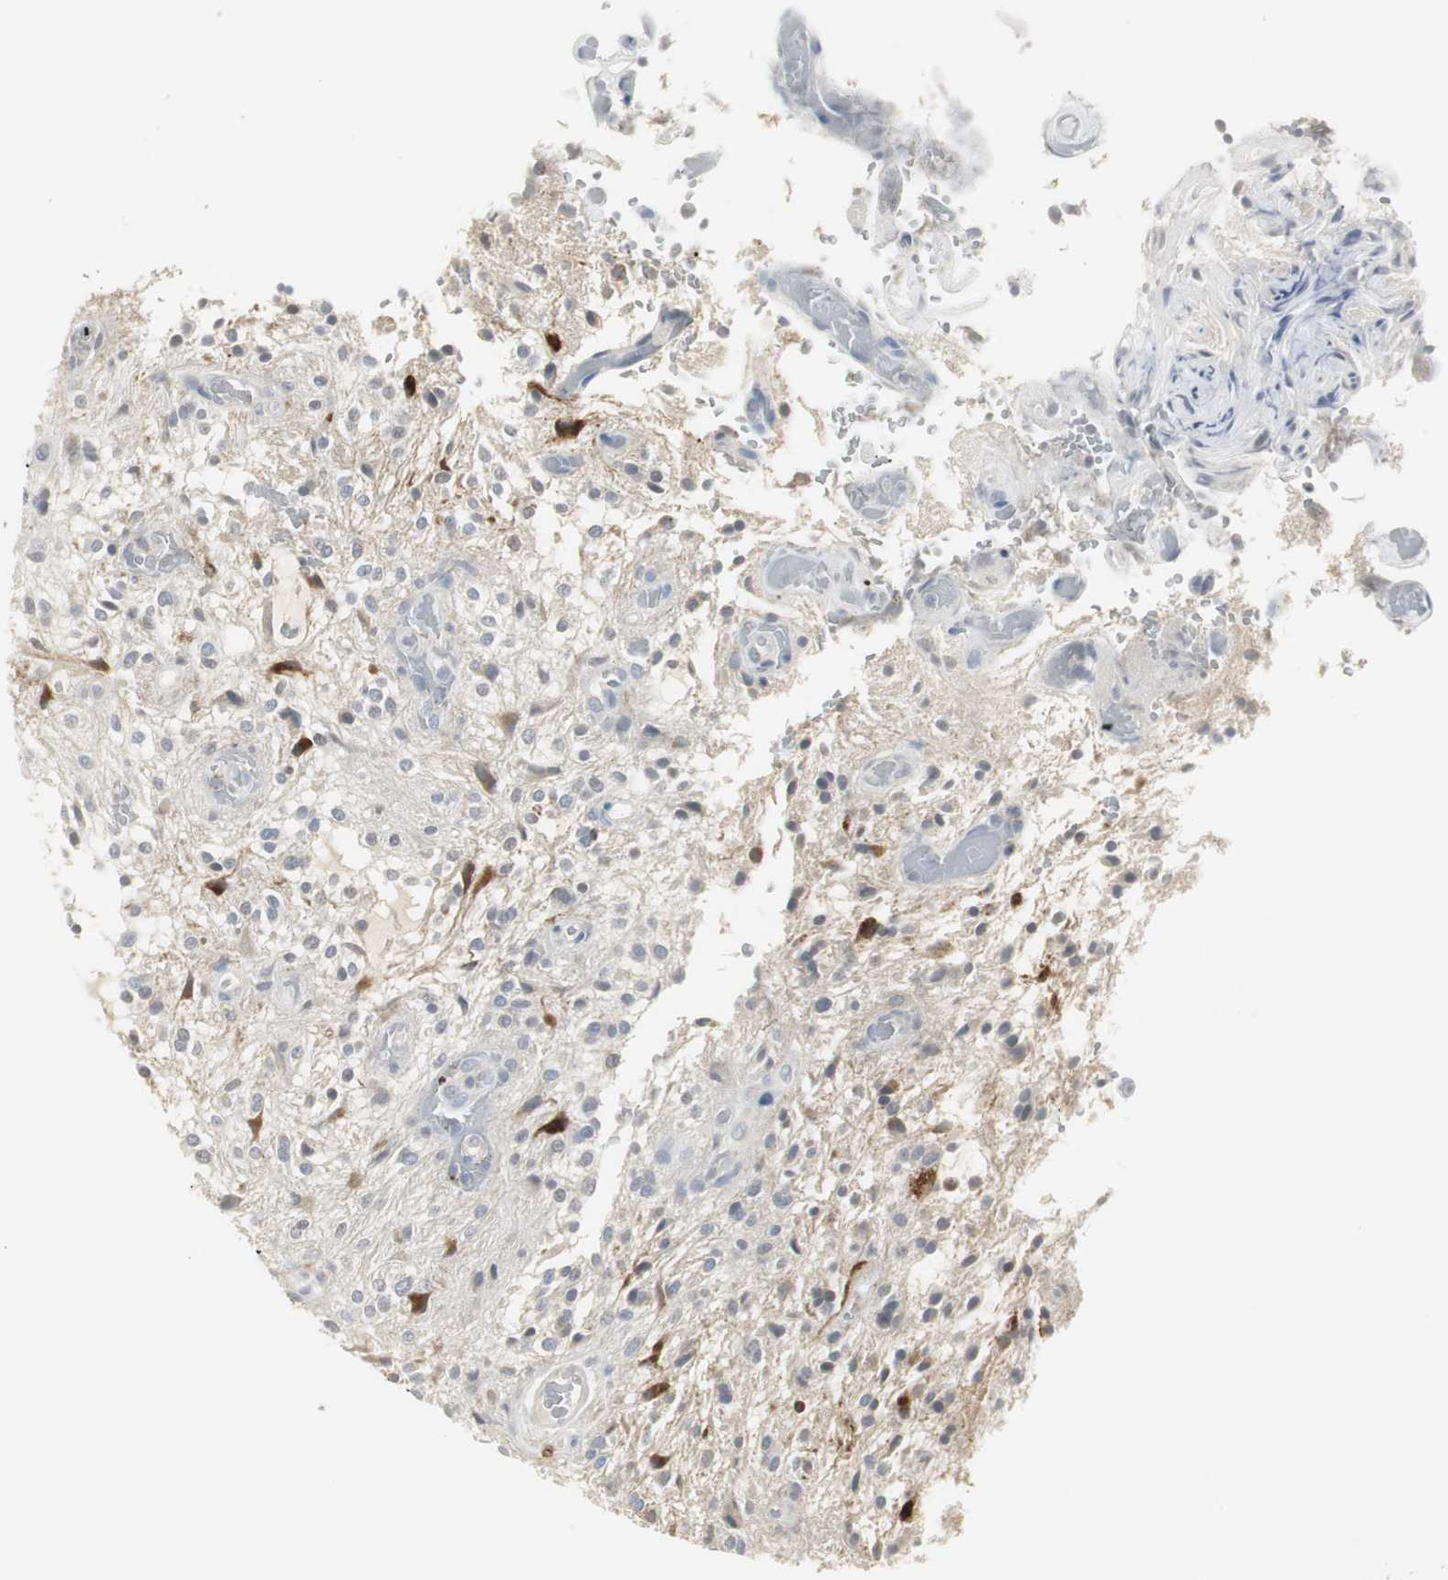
{"staining": {"intensity": "negative", "quantity": "none", "location": "none"}, "tissue": "glioma", "cell_type": "Tumor cells", "image_type": "cancer", "snomed": [{"axis": "morphology", "description": "Glioma, malignant, NOS"}, {"axis": "topography", "description": "Cerebellum"}], "caption": "Photomicrograph shows no significant protein expression in tumor cells of glioma (malignant). (DAB IHC, high magnification).", "gene": "PI15", "patient": {"sex": "female", "age": 10}}